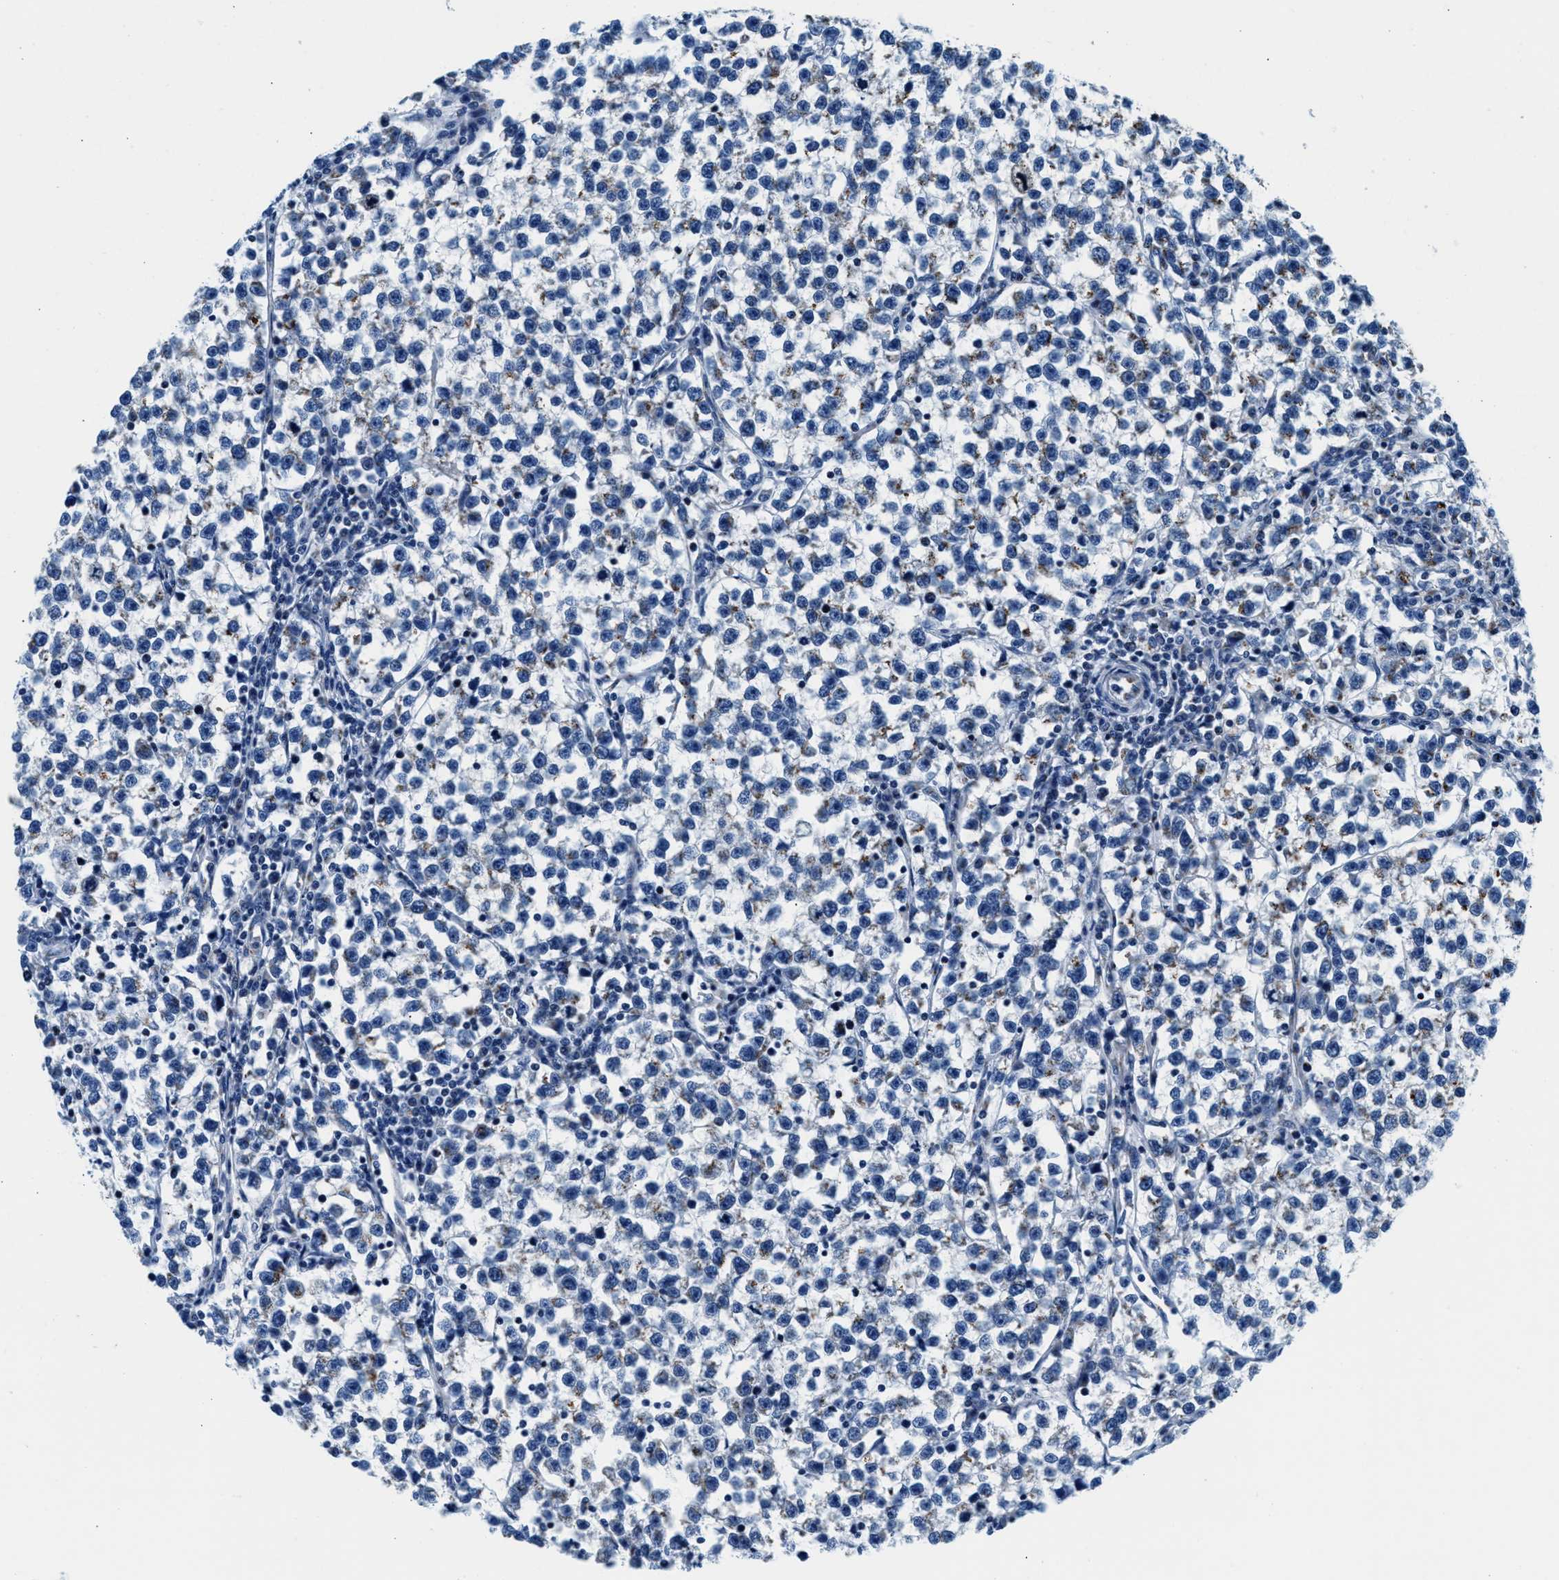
{"staining": {"intensity": "weak", "quantity": ">75%", "location": "cytoplasmic/membranous"}, "tissue": "testis cancer", "cell_type": "Tumor cells", "image_type": "cancer", "snomed": [{"axis": "morphology", "description": "Normal tissue, NOS"}, {"axis": "morphology", "description": "Seminoma, NOS"}, {"axis": "topography", "description": "Testis"}], "caption": "An immunohistochemistry (IHC) photomicrograph of tumor tissue is shown. Protein staining in brown labels weak cytoplasmic/membranous positivity in testis cancer within tumor cells.", "gene": "VPS53", "patient": {"sex": "male", "age": 43}}